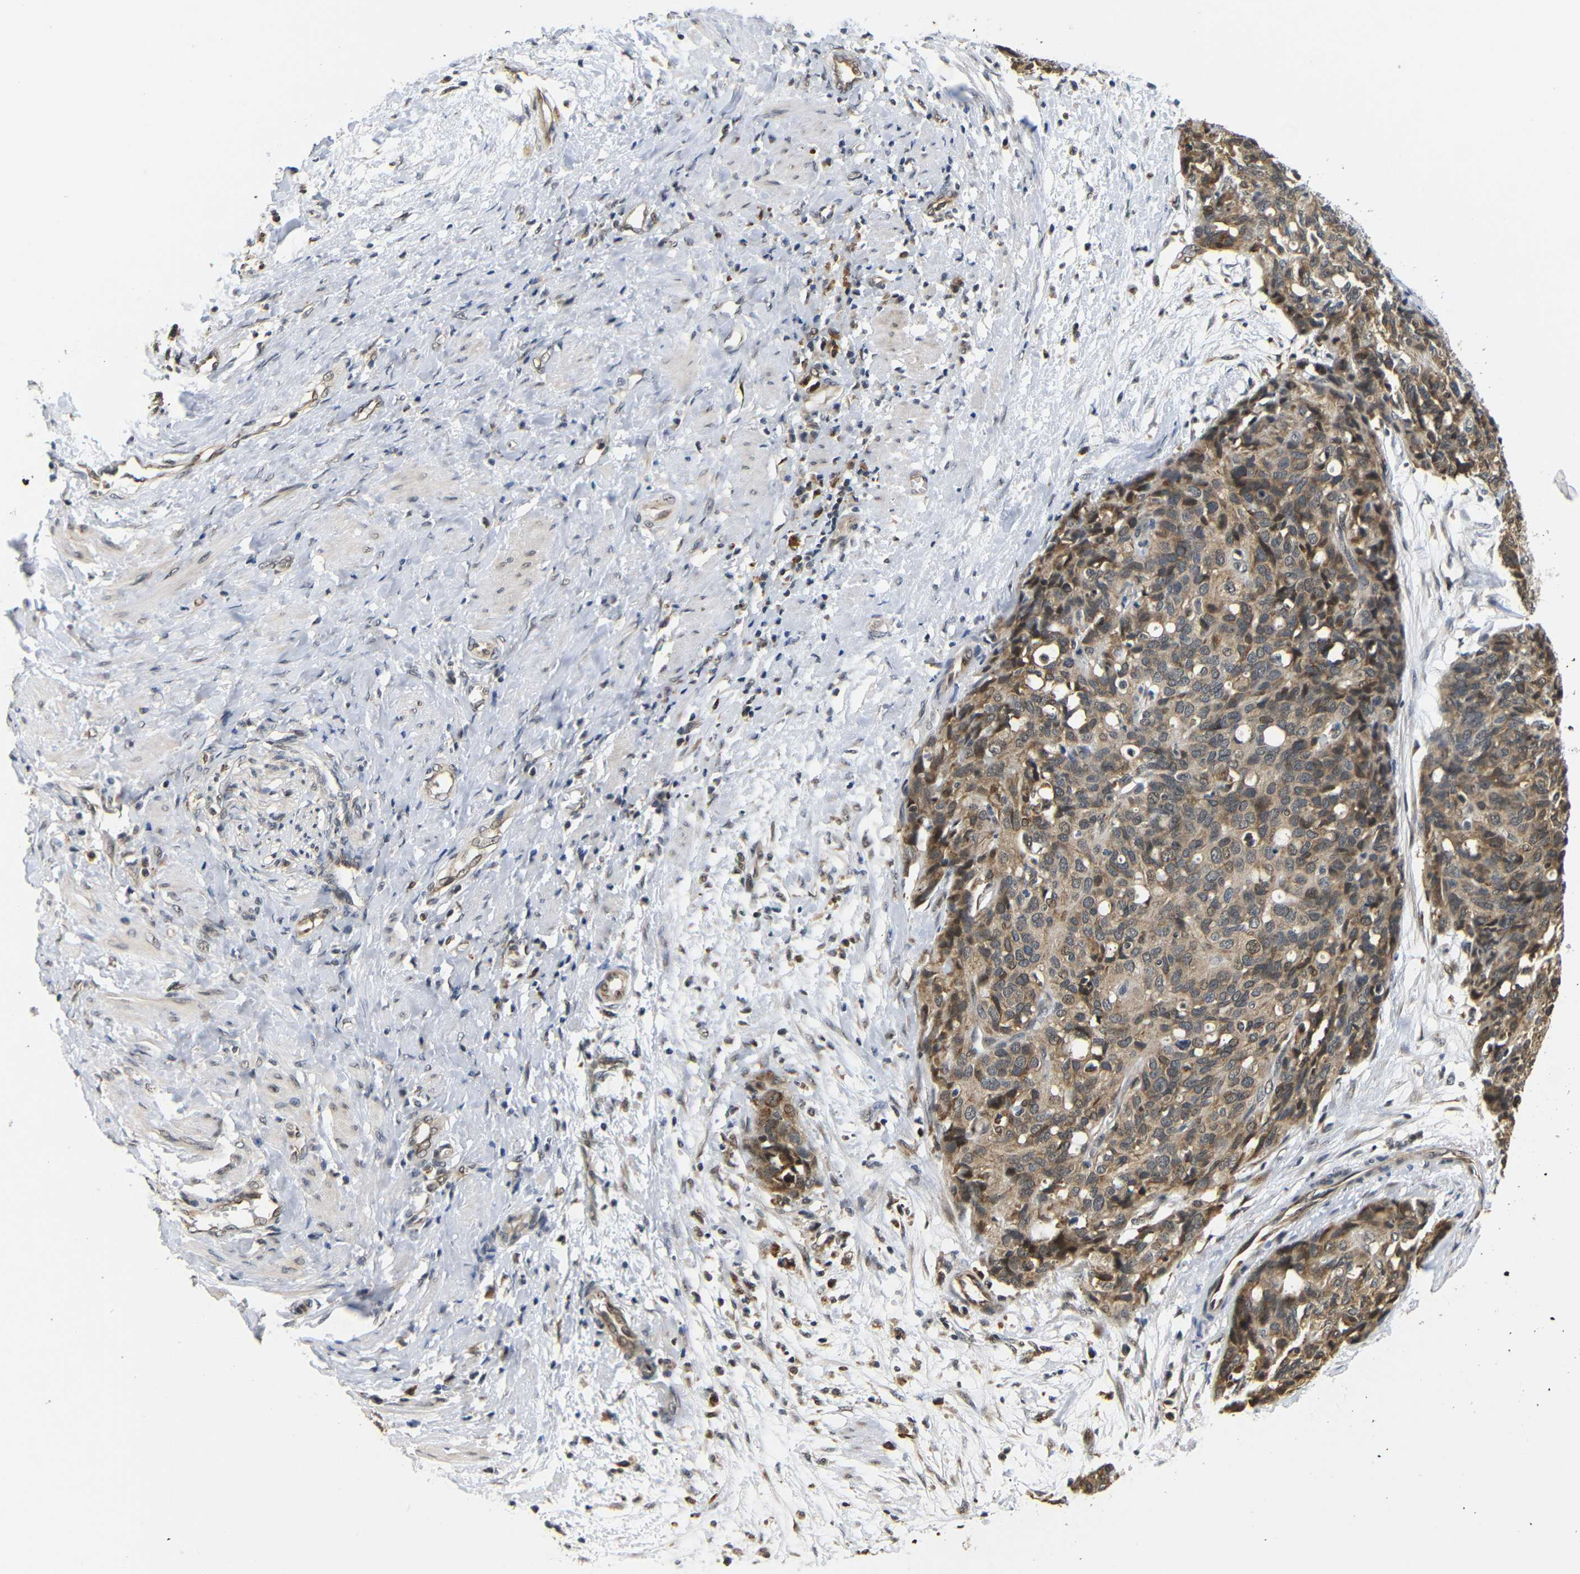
{"staining": {"intensity": "moderate", "quantity": ">75%", "location": "cytoplasmic/membranous,nuclear"}, "tissue": "ovarian cancer", "cell_type": "Tumor cells", "image_type": "cancer", "snomed": [{"axis": "morphology", "description": "Carcinoma, endometroid"}, {"axis": "topography", "description": "Ovary"}], "caption": "IHC (DAB (3,3'-diaminobenzidine)) staining of human ovarian cancer (endometroid carcinoma) shows moderate cytoplasmic/membranous and nuclear protein staining in about >75% of tumor cells.", "gene": "GJA5", "patient": {"sex": "female", "age": 60}}